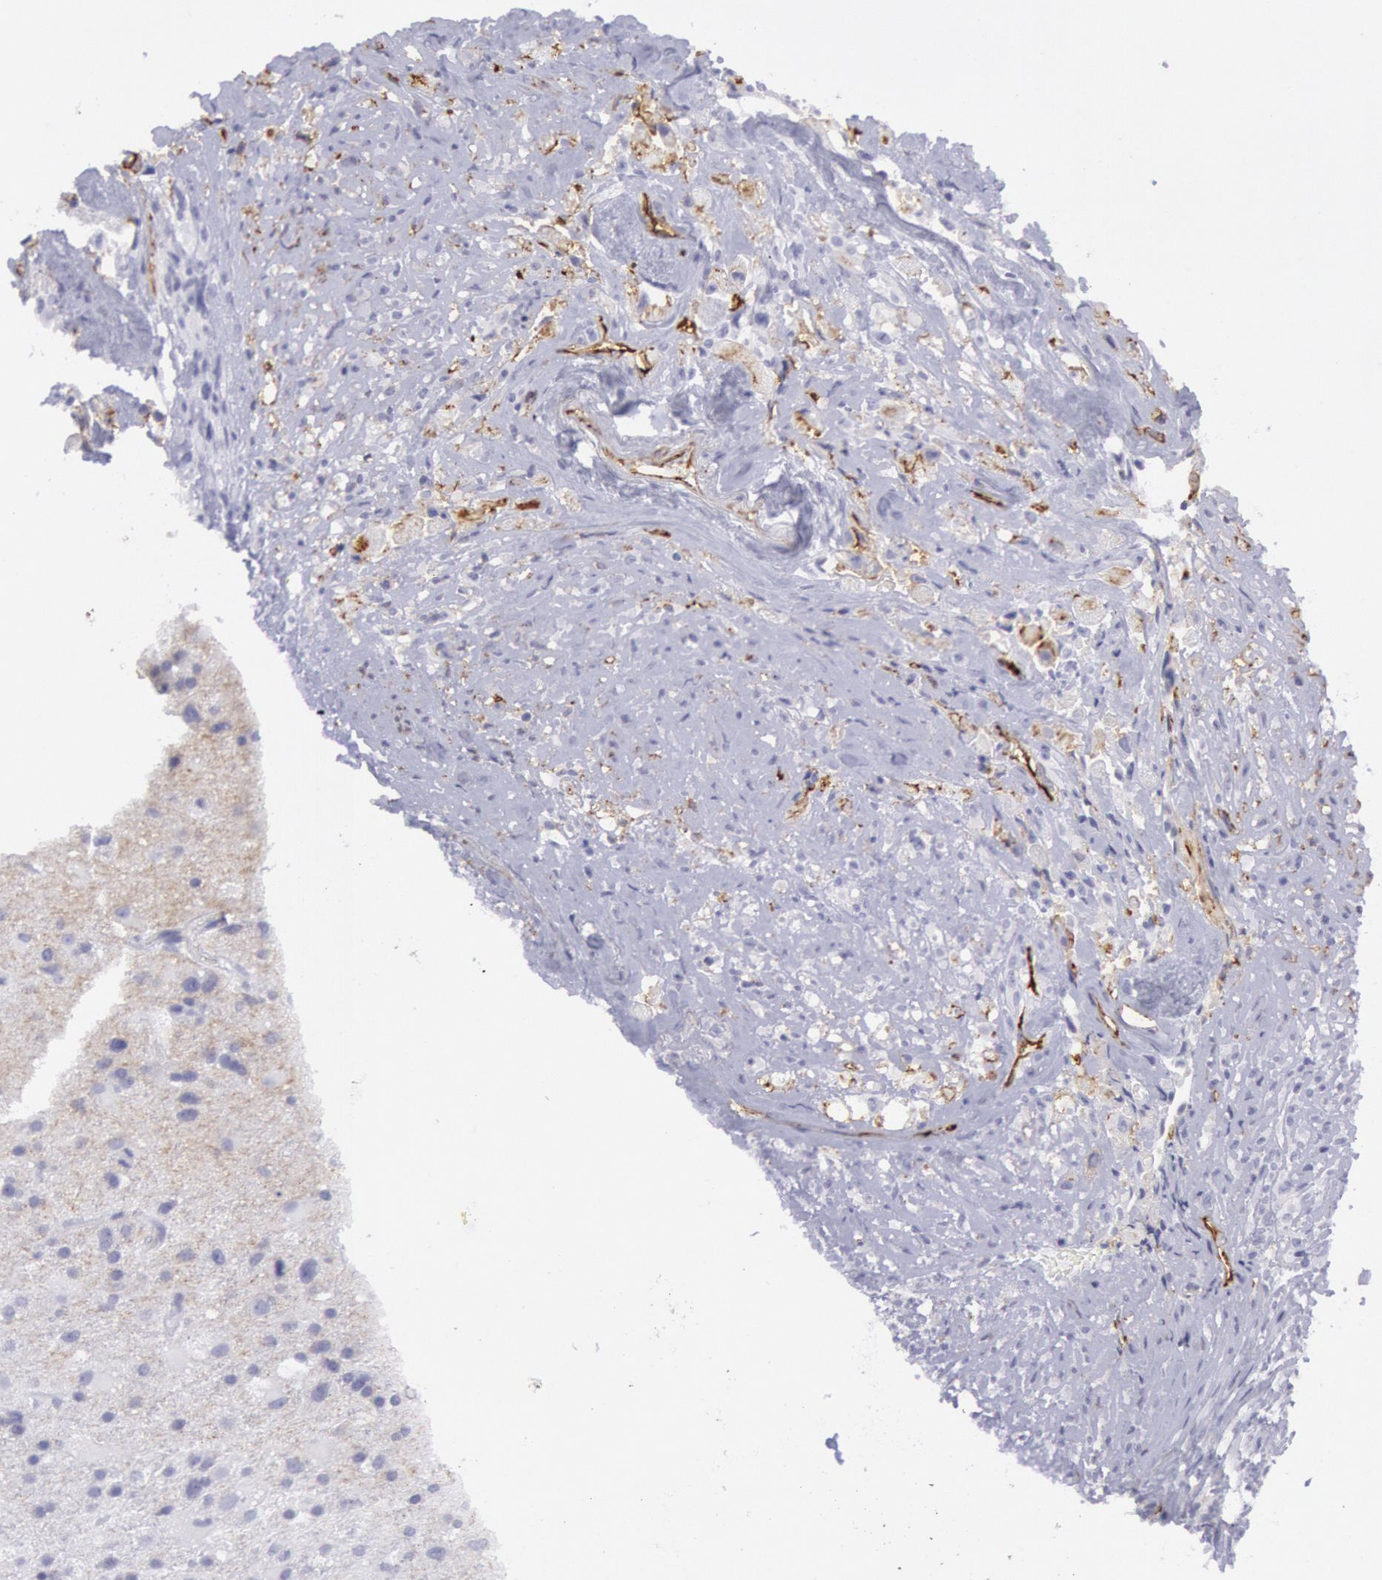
{"staining": {"intensity": "negative", "quantity": "none", "location": "none"}, "tissue": "glioma", "cell_type": "Tumor cells", "image_type": "cancer", "snomed": [{"axis": "morphology", "description": "Glioma, malignant, High grade"}, {"axis": "topography", "description": "Brain"}], "caption": "A high-resolution histopathology image shows immunohistochemistry (IHC) staining of glioma, which demonstrates no significant positivity in tumor cells. The staining is performed using DAB brown chromogen with nuclei counter-stained in using hematoxylin.", "gene": "CDH13", "patient": {"sex": "male", "age": 48}}